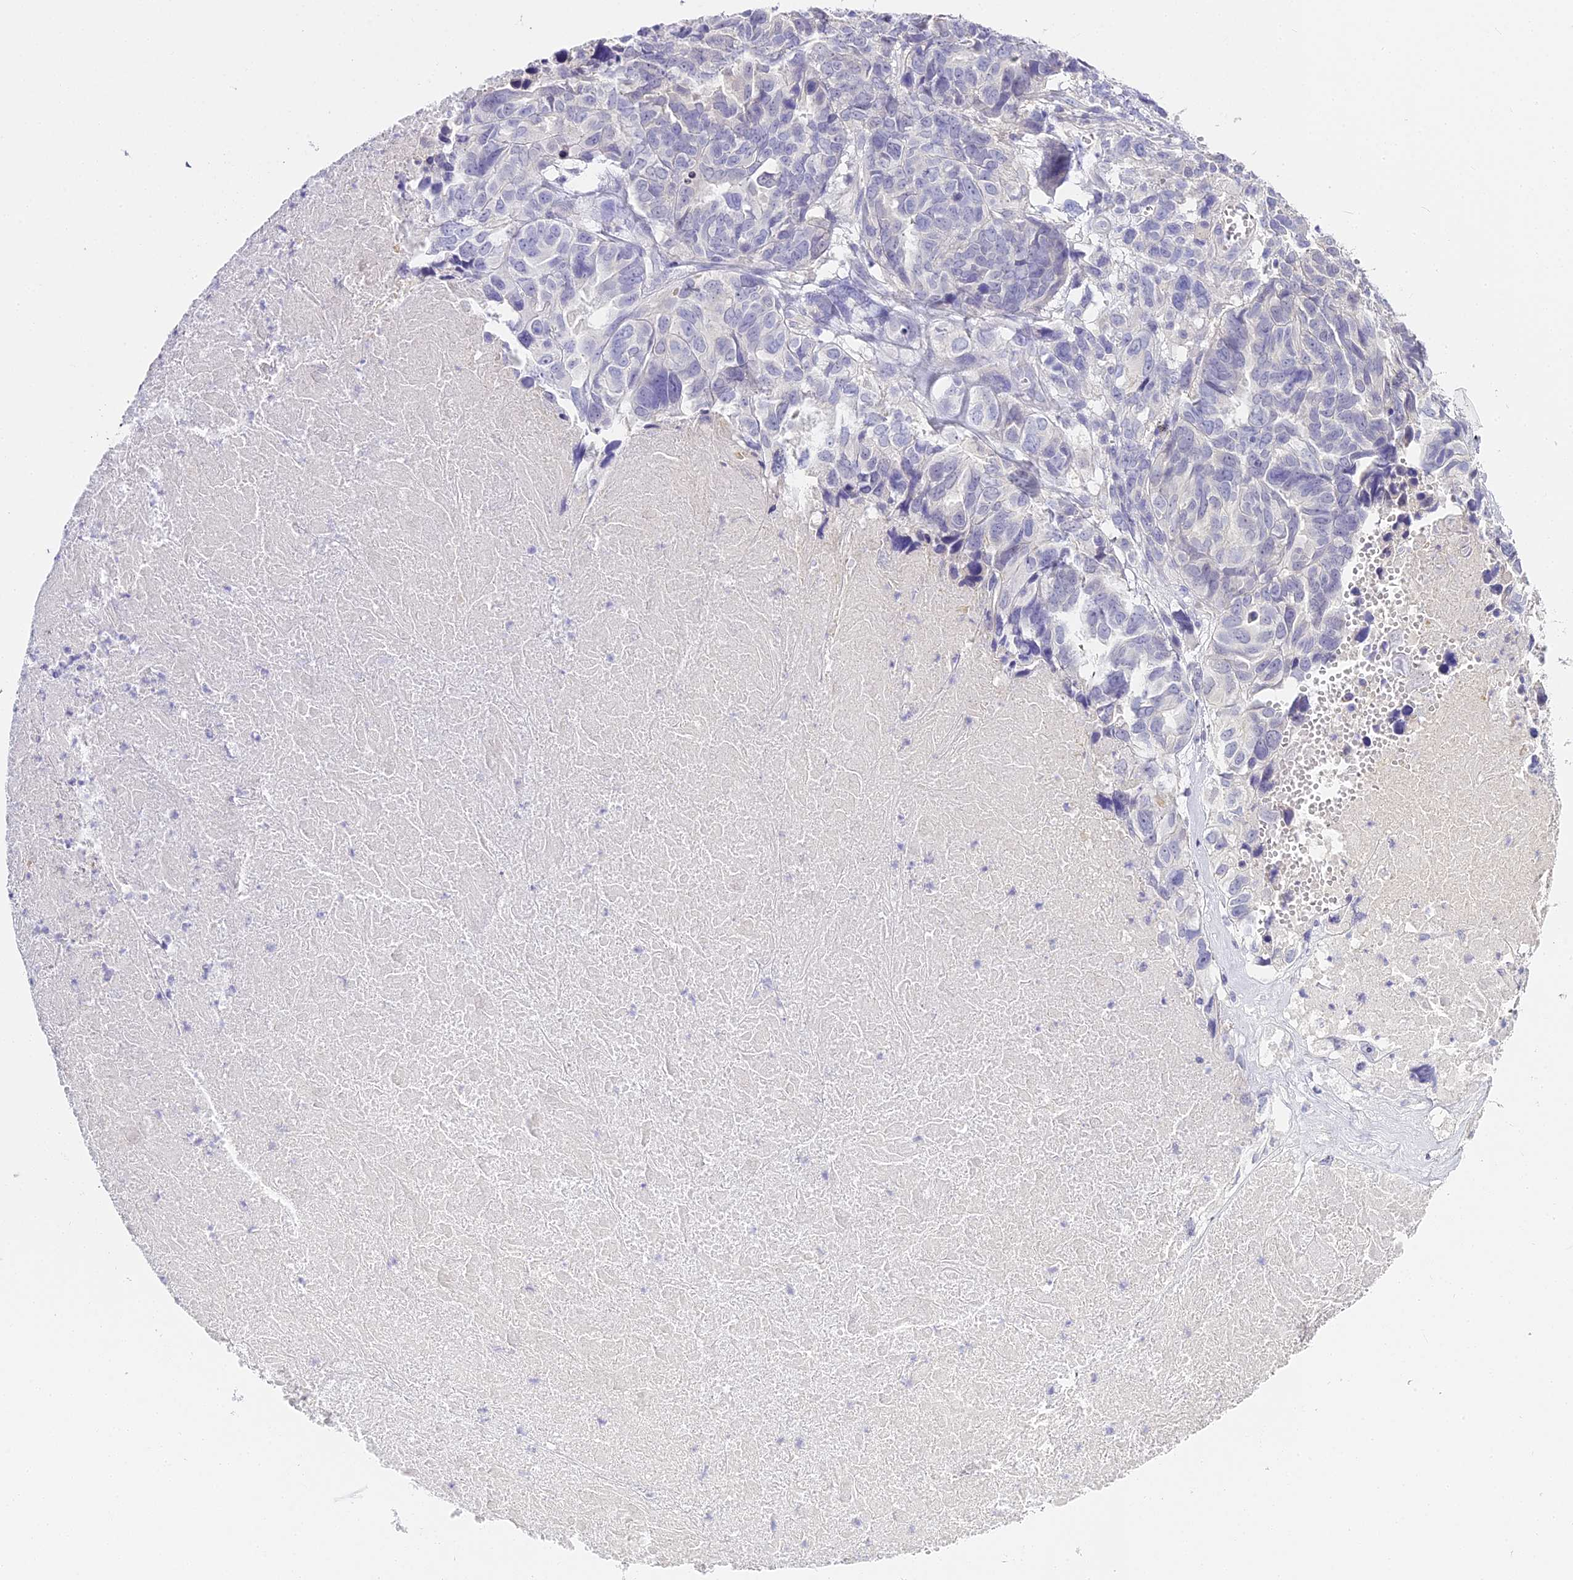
{"staining": {"intensity": "negative", "quantity": "none", "location": "none"}, "tissue": "ovarian cancer", "cell_type": "Tumor cells", "image_type": "cancer", "snomed": [{"axis": "morphology", "description": "Cystadenocarcinoma, serous, NOS"}, {"axis": "topography", "description": "Ovary"}], "caption": "DAB immunohistochemical staining of serous cystadenocarcinoma (ovarian) reveals no significant expression in tumor cells.", "gene": "ABHD14A-ACY1", "patient": {"sex": "female", "age": 79}}